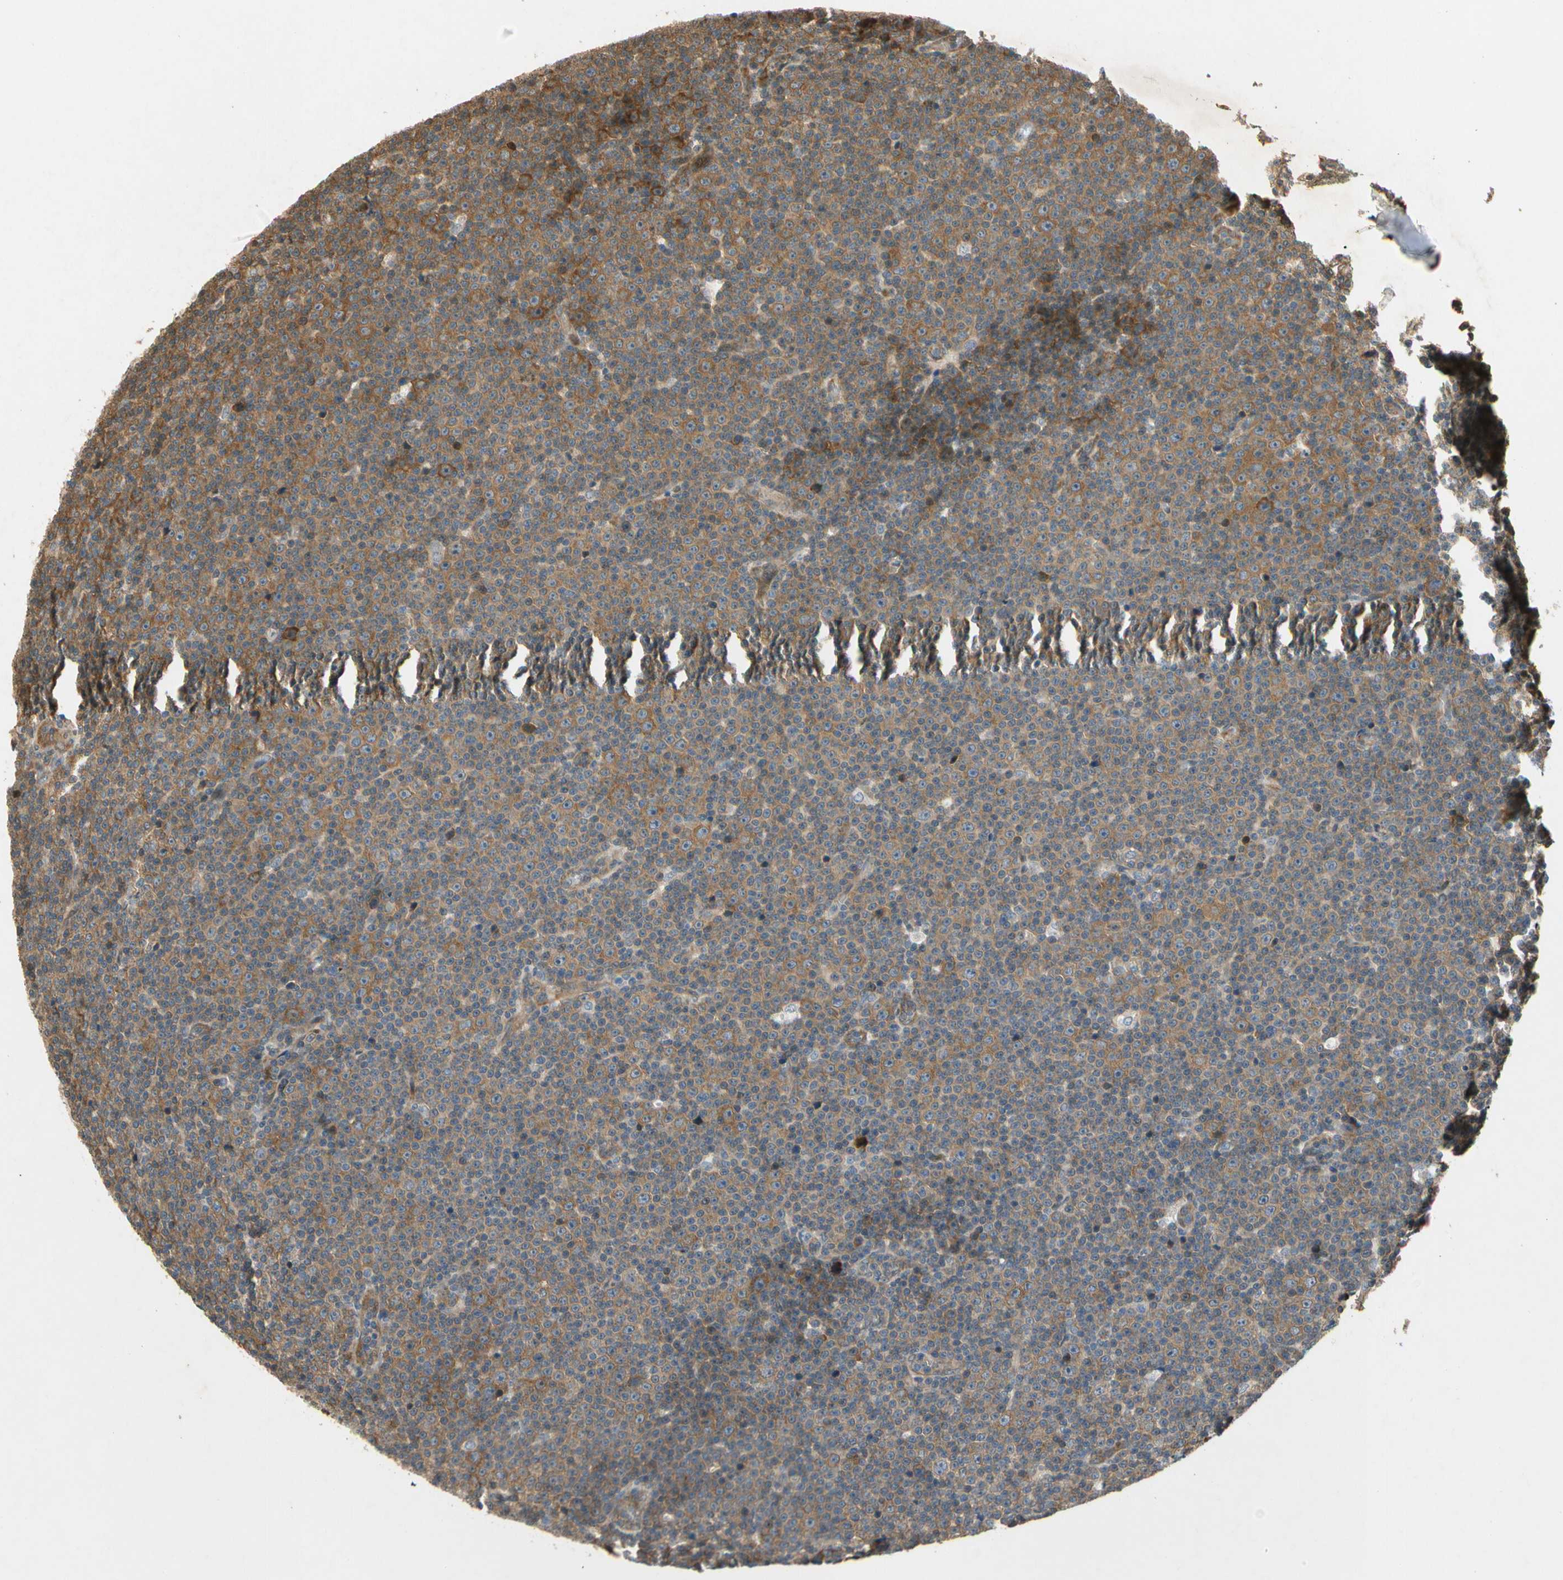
{"staining": {"intensity": "moderate", "quantity": ">75%", "location": "cytoplasmic/membranous"}, "tissue": "lymphoma", "cell_type": "Tumor cells", "image_type": "cancer", "snomed": [{"axis": "morphology", "description": "Malignant lymphoma, non-Hodgkin's type, Low grade"}, {"axis": "topography", "description": "Lymph node"}], "caption": "Immunohistochemistry (IHC) of low-grade malignant lymphoma, non-Hodgkin's type exhibits medium levels of moderate cytoplasmic/membranous positivity in about >75% of tumor cells. The protein is stained brown, and the nuclei are stained in blue (DAB IHC with brightfield microscopy, high magnification).", "gene": "EIF1AX", "patient": {"sex": "female", "age": 67}}